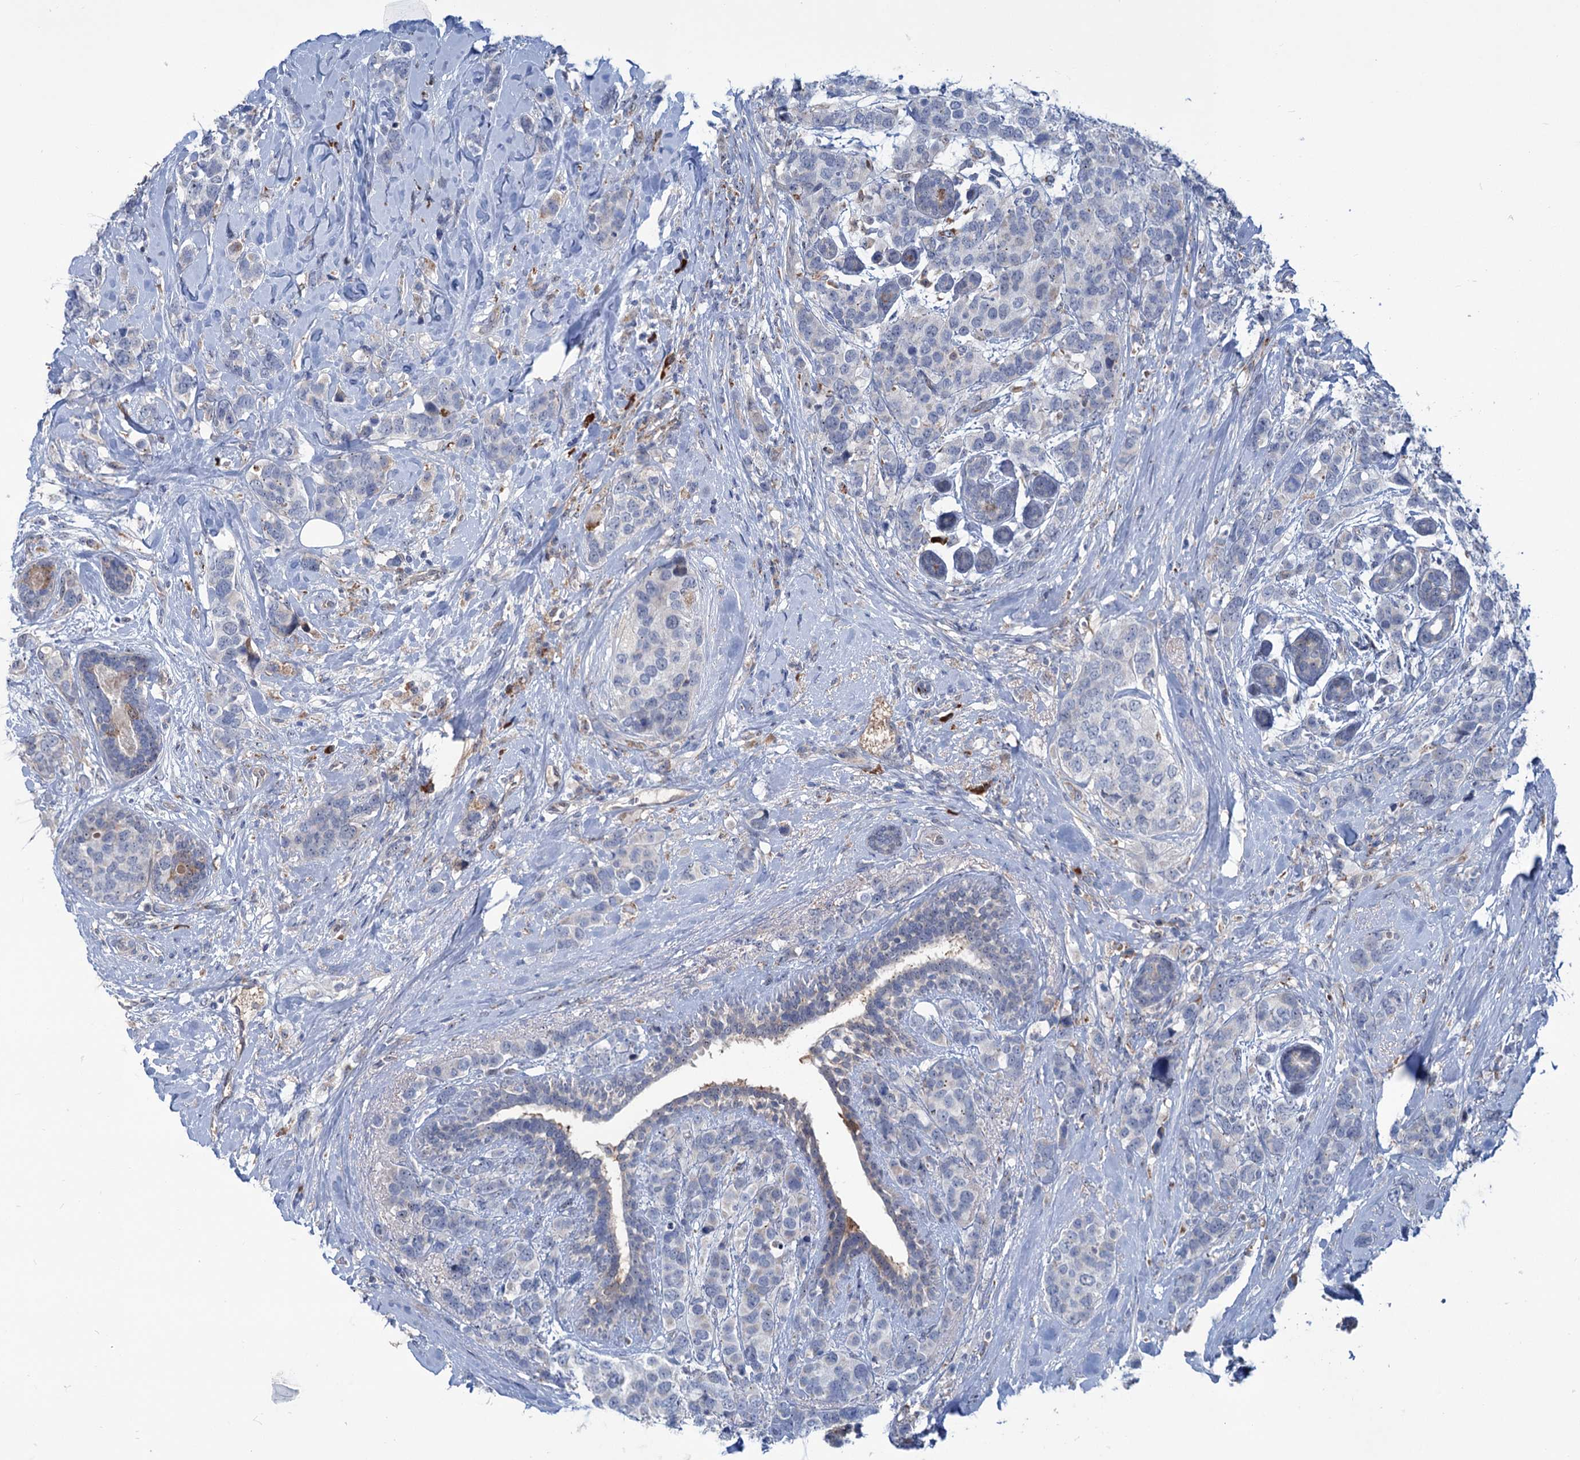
{"staining": {"intensity": "negative", "quantity": "none", "location": "none"}, "tissue": "breast cancer", "cell_type": "Tumor cells", "image_type": "cancer", "snomed": [{"axis": "morphology", "description": "Lobular carcinoma"}, {"axis": "topography", "description": "Breast"}], "caption": "Tumor cells show no significant protein positivity in breast cancer. (DAB (3,3'-diaminobenzidine) IHC with hematoxylin counter stain).", "gene": "LPIN1", "patient": {"sex": "female", "age": 59}}